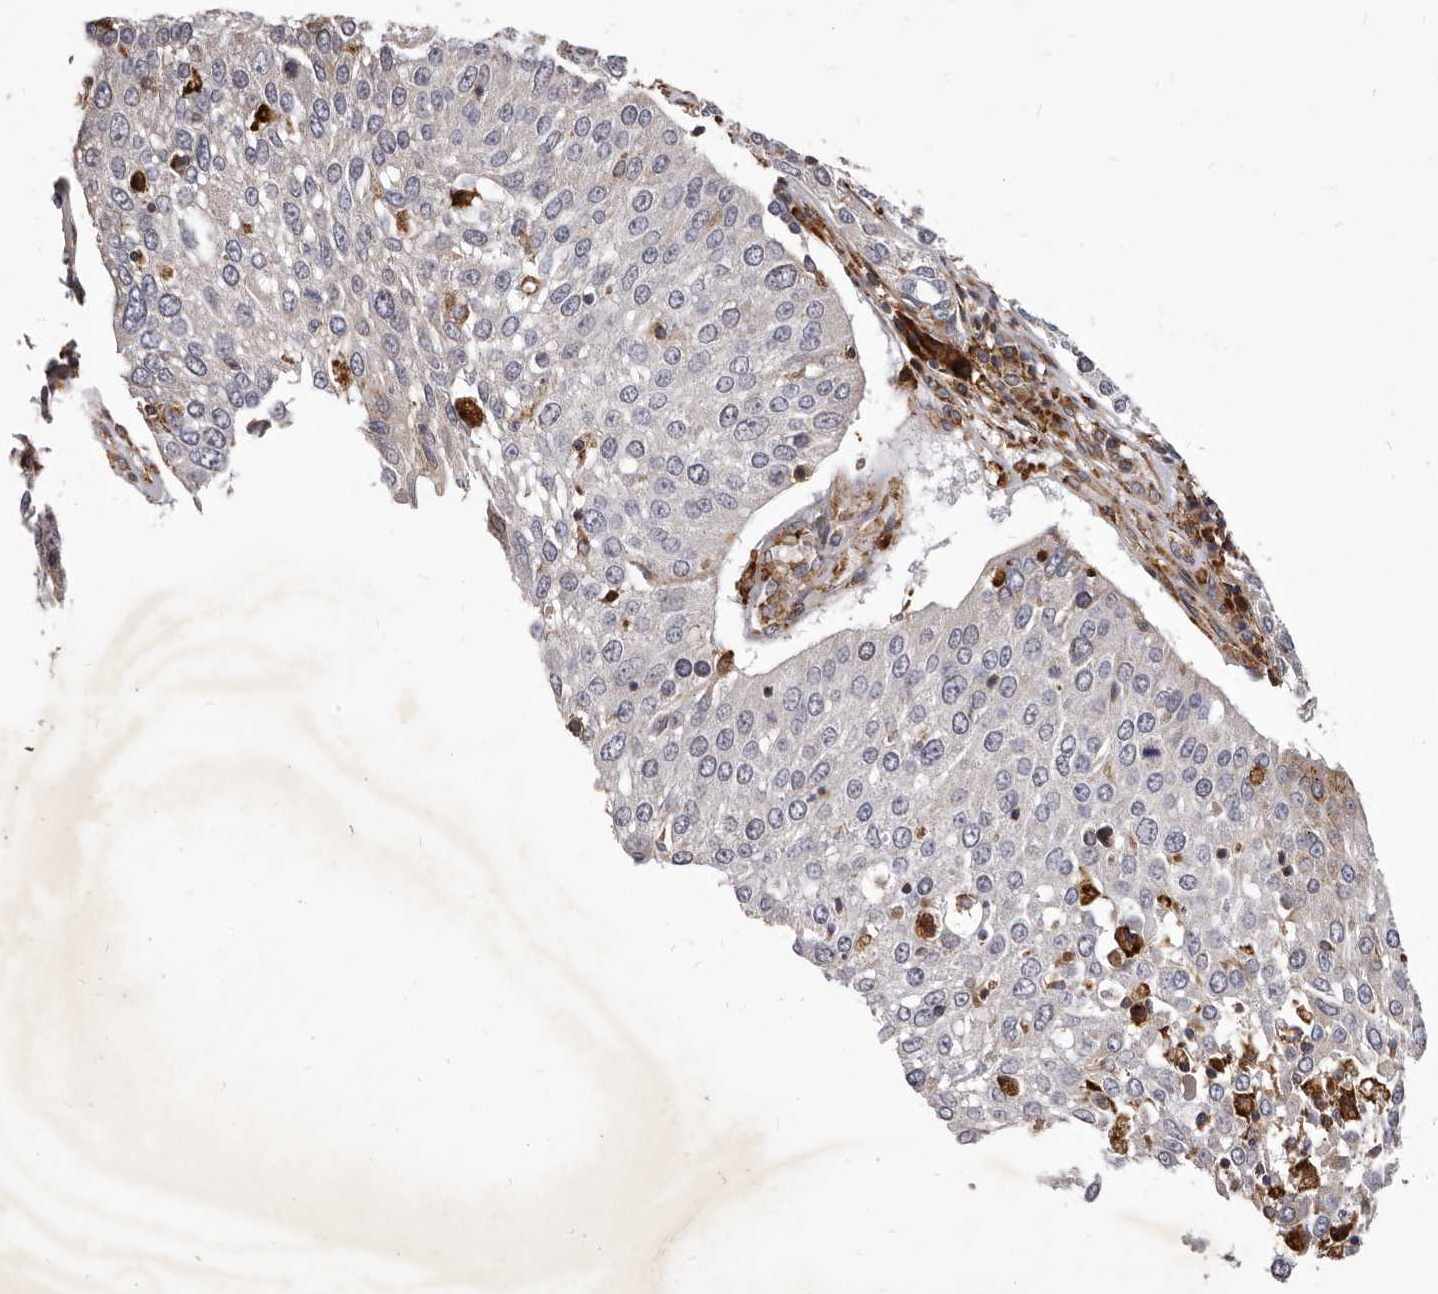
{"staining": {"intensity": "negative", "quantity": "none", "location": "none"}, "tissue": "lung cancer", "cell_type": "Tumor cells", "image_type": "cancer", "snomed": [{"axis": "morphology", "description": "Squamous cell carcinoma, NOS"}, {"axis": "topography", "description": "Lung"}], "caption": "Immunohistochemistry histopathology image of human lung squamous cell carcinoma stained for a protein (brown), which shows no expression in tumor cells.", "gene": "ALPK1", "patient": {"sex": "male", "age": 65}}